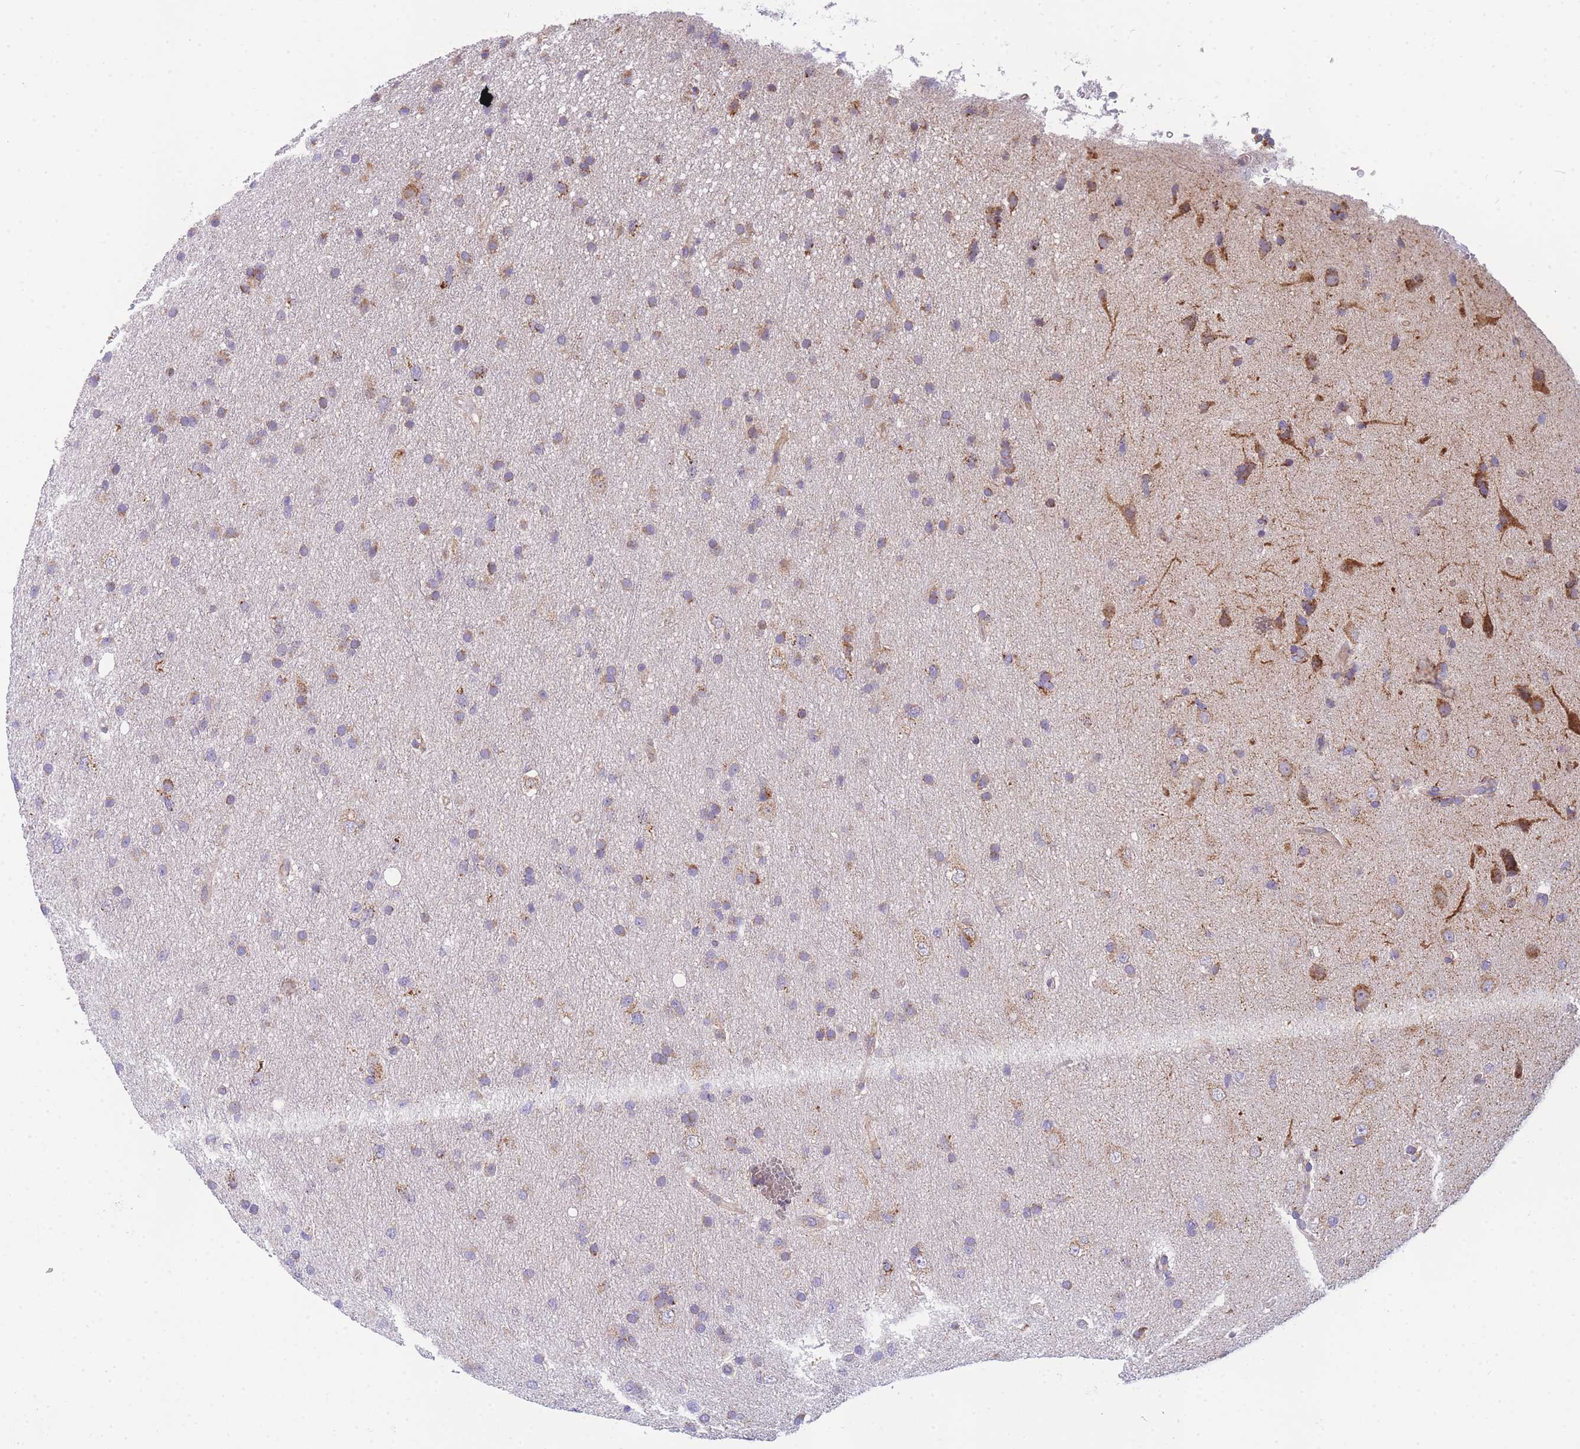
{"staining": {"intensity": "moderate", "quantity": "<25%", "location": "cytoplasmic/membranous"}, "tissue": "glioma", "cell_type": "Tumor cells", "image_type": "cancer", "snomed": [{"axis": "morphology", "description": "Glioma, malignant, Low grade"}, {"axis": "topography", "description": "Cerebral cortex"}], "caption": "Immunohistochemistry of human low-grade glioma (malignant) exhibits low levels of moderate cytoplasmic/membranous staining in approximately <25% of tumor cells.", "gene": "MRPS11", "patient": {"sex": "female", "age": 39}}